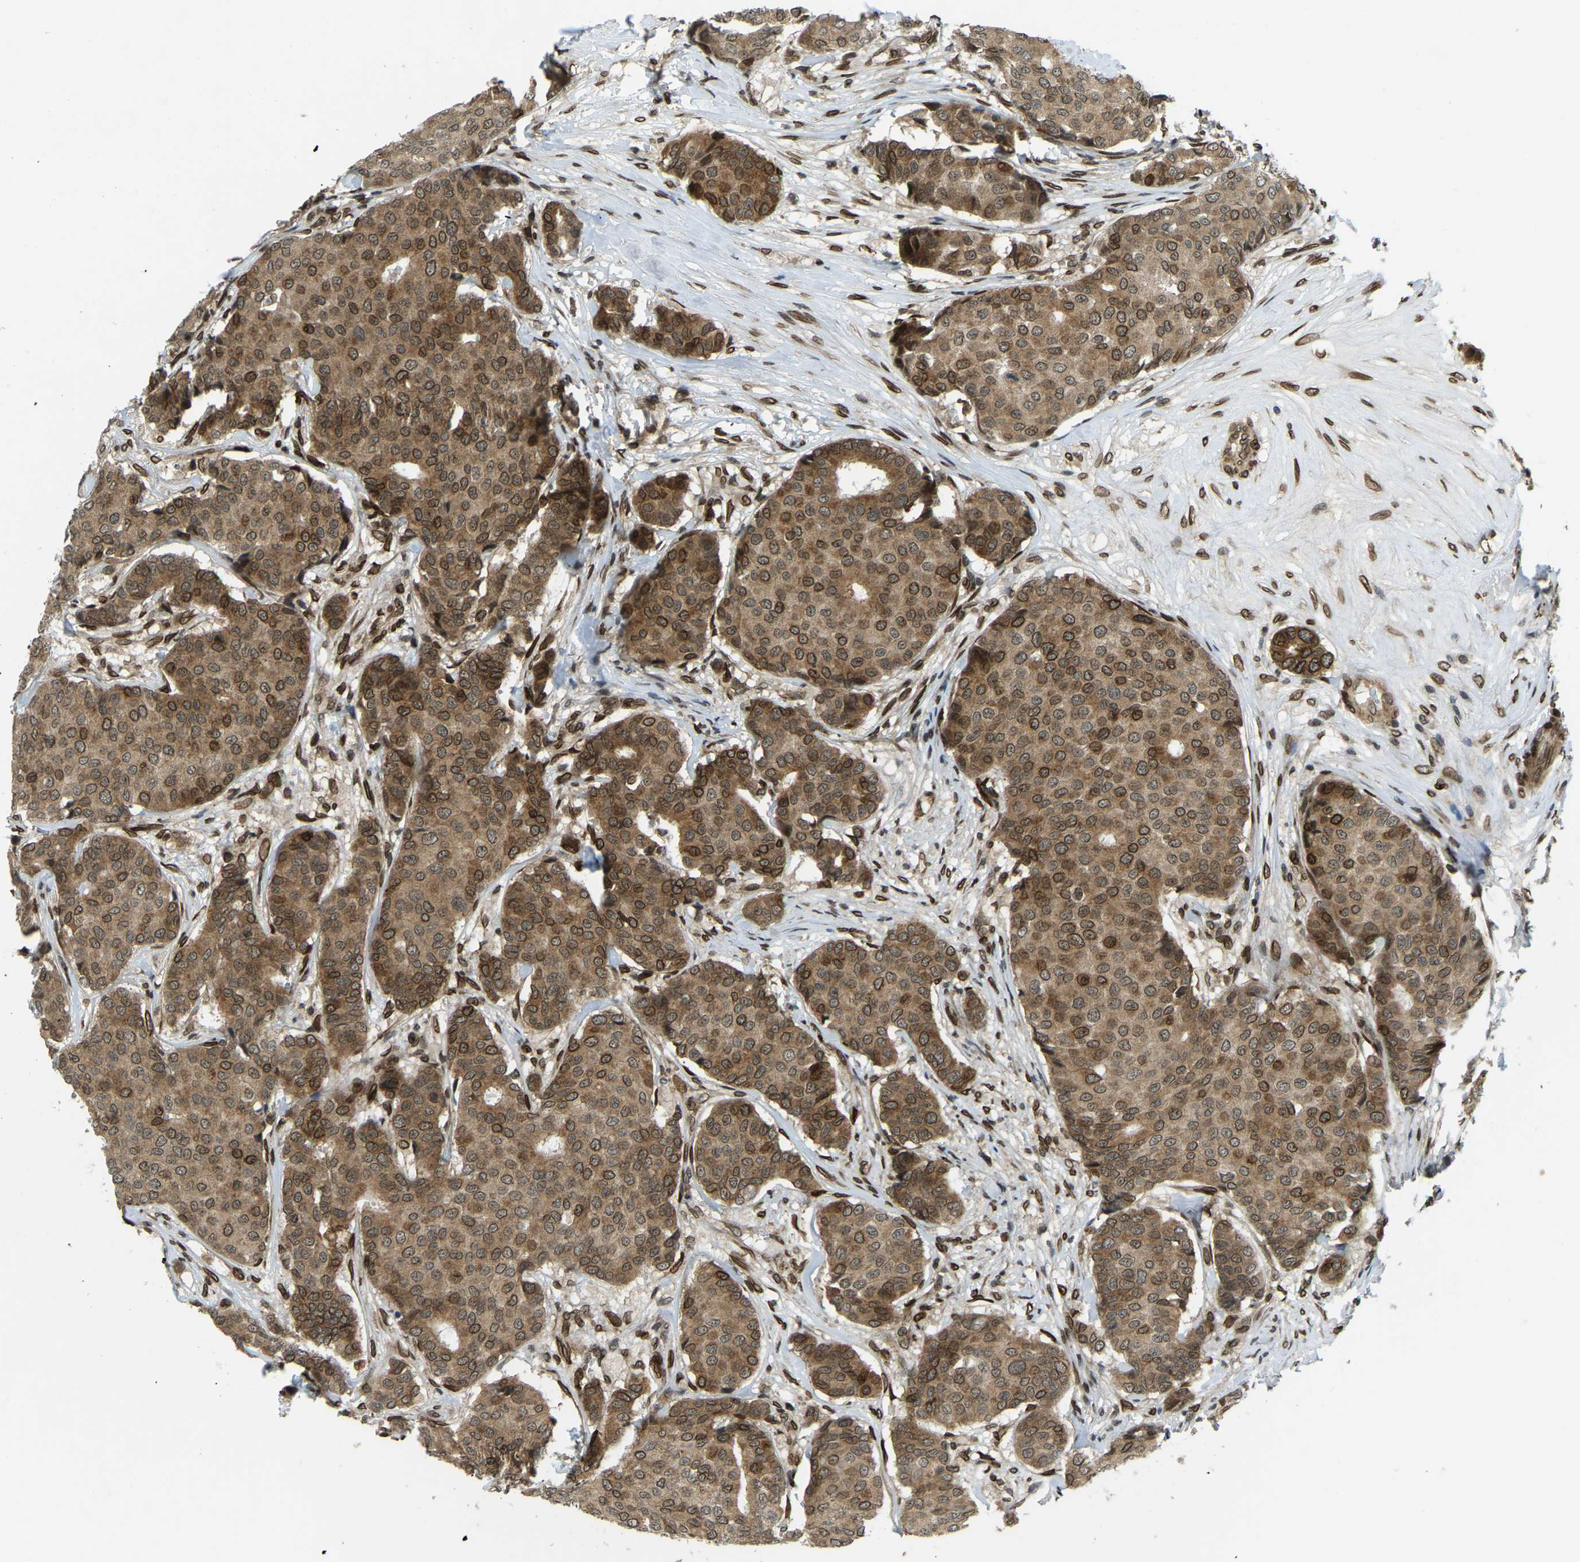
{"staining": {"intensity": "moderate", "quantity": ">75%", "location": "cytoplasmic/membranous,nuclear"}, "tissue": "breast cancer", "cell_type": "Tumor cells", "image_type": "cancer", "snomed": [{"axis": "morphology", "description": "Duct carcinoma"}, {"axis": "topography", "description": "Breast"}], "caption": "High-power microscopy captured an immunohistochemistry histopathology image of breast cancer, revealing moderate cytoplasmic/membranous and nuclear staining in about >75% of tumor cells.", "gene": "SYNE1", "patient": {"sex": "female", "age": 75}}